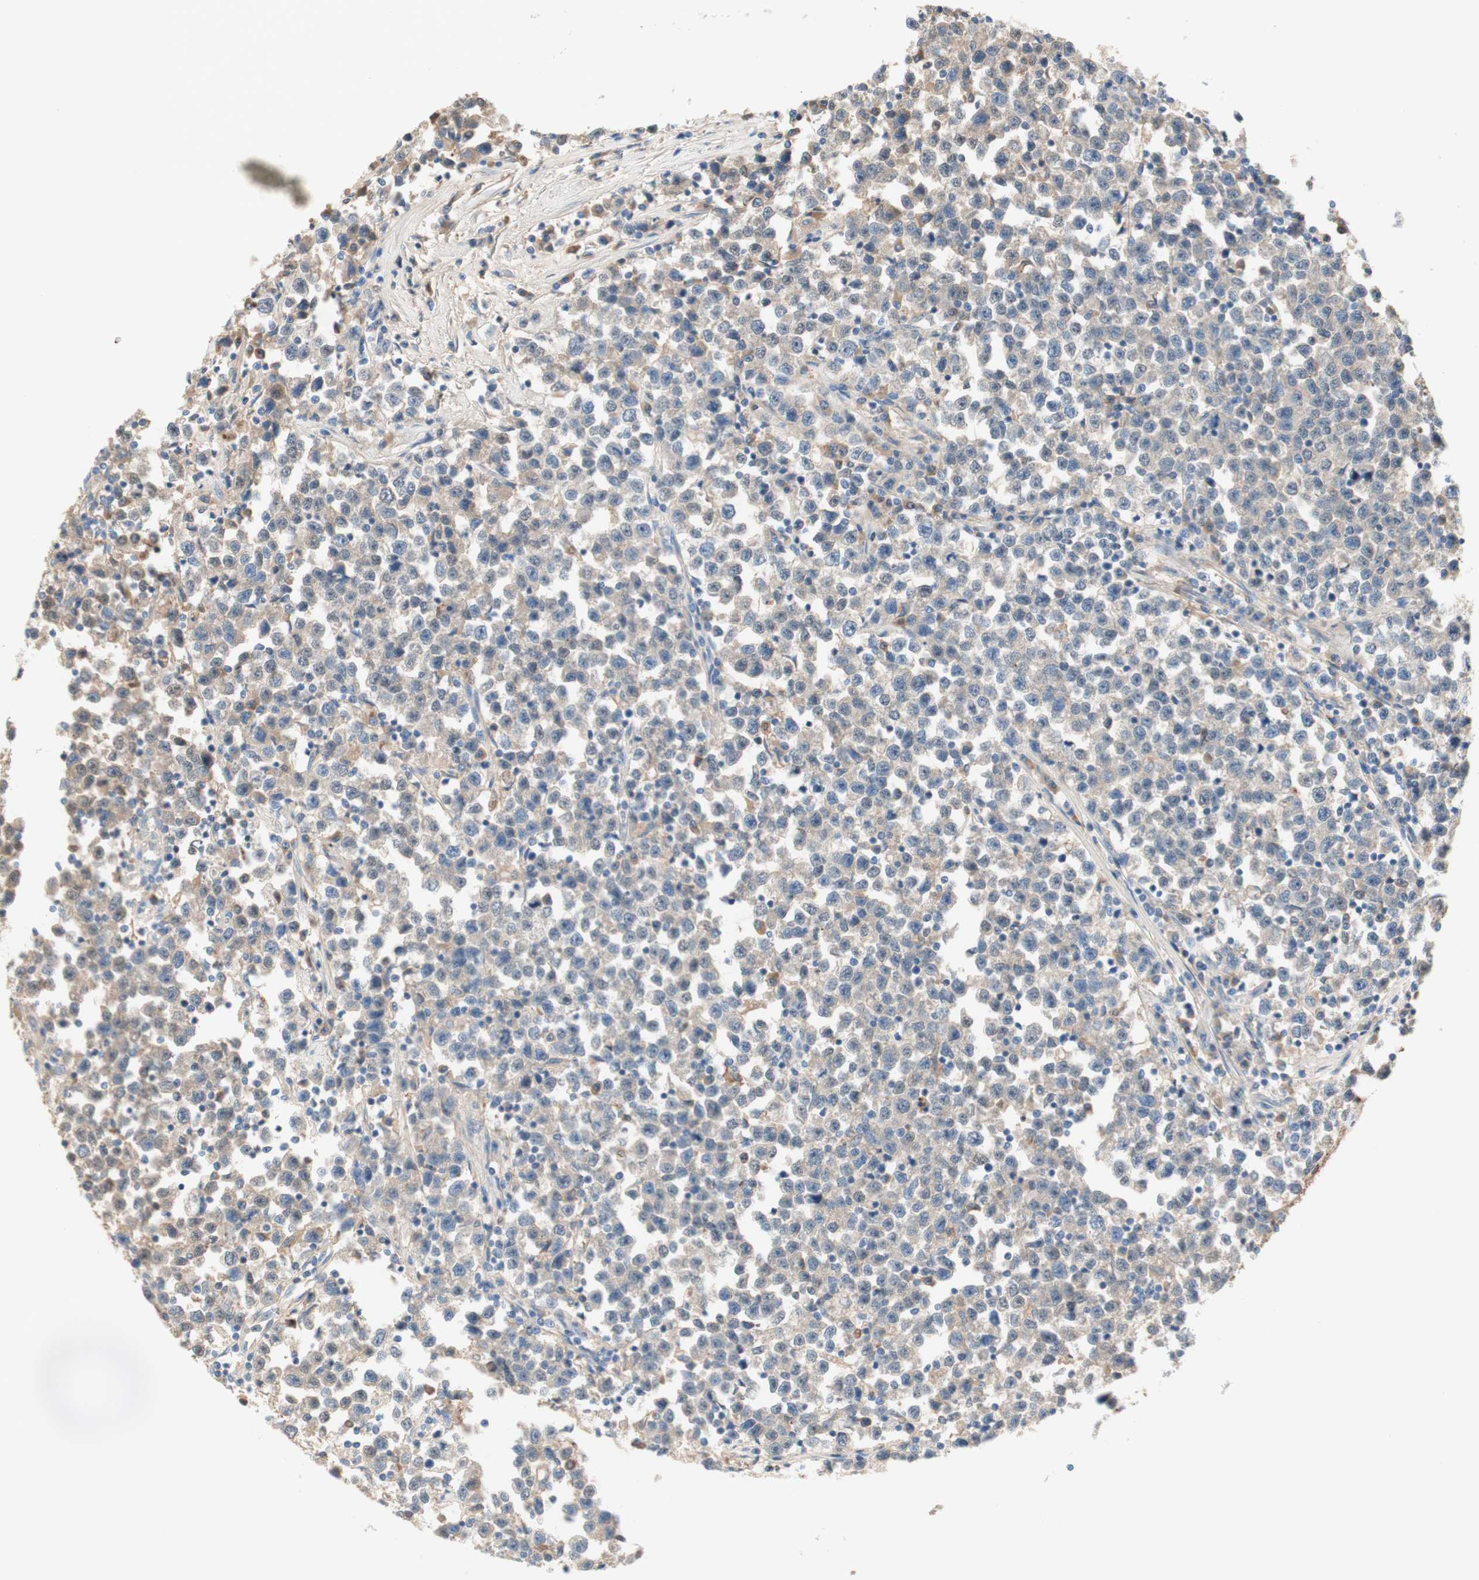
{"staining": {"intensity": "weak", "quantity": ">75%", "location": "cytoplasmic/membranous"}, "tissue": "testis cancer", "cell_type": "Tumor cells", "image_type": "cancer", "snomed": [{"axis": "morphology", "description": "Seminoma, NOS"}, {"axis": "topography", "description": "Testis"}], "caption": "Brown immunohistochemical staining in human testis seminoma demonstrates weak cytoplasmic/membranous expression in about >75% of tumor cells.", "gene": "KNG1", "patient": {"sex": "male", "age": 43}}